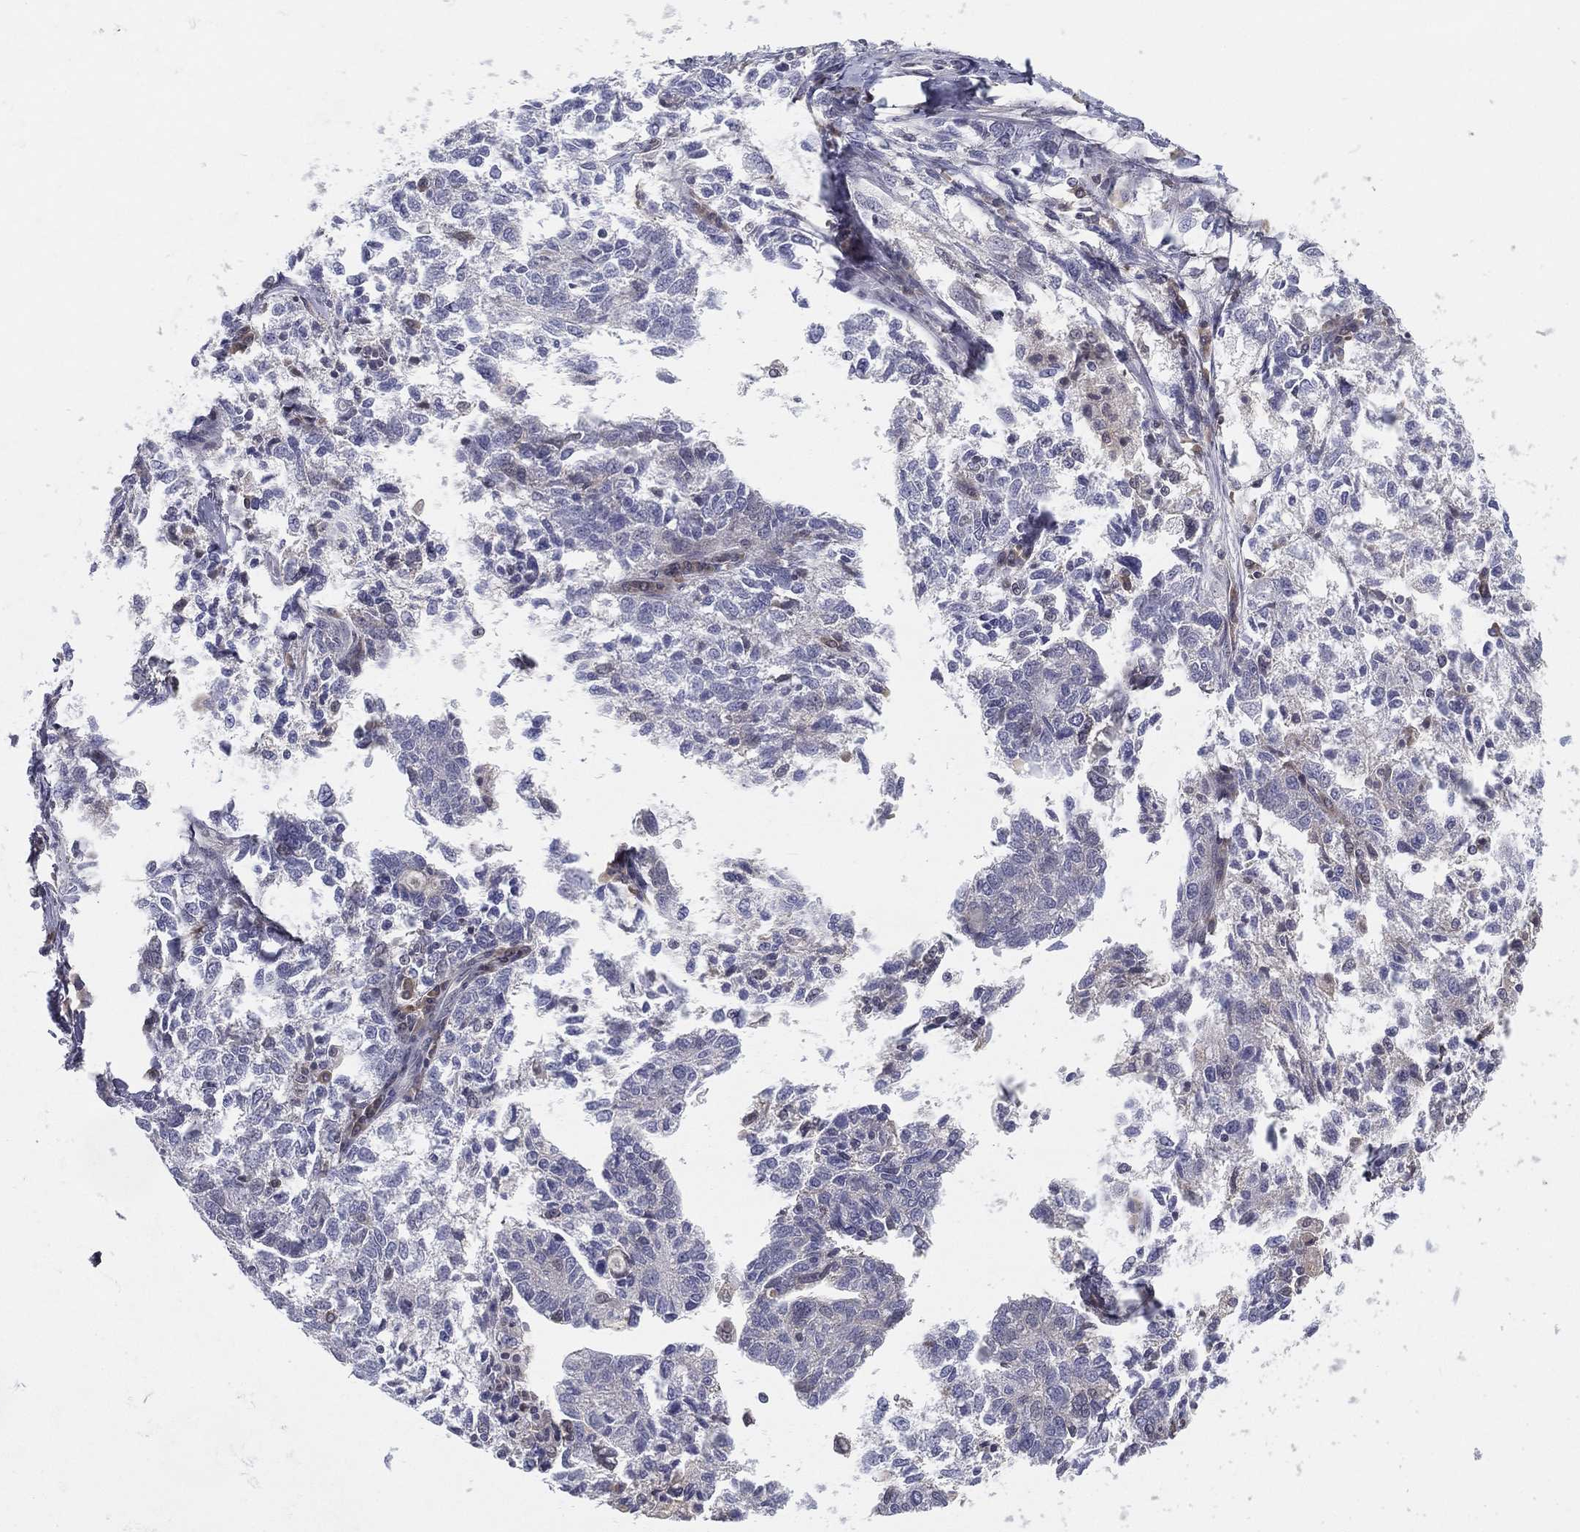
{"staining": {"intensity": "negative", "quantity": "none", "location": "none"}, "tissue": "ovarian cancer", "cell_type": "Tumor cells", "image_type": "cancer", "snomed": [{"axis": "morphology", "description": "Cystadenocarcinoma, serous, NOS"}, {"axis": "topography", "description": "Ovary"}], "caption": "This photomicrograph is of serous cystadenocarcinoma (ovarian) stained with immunohistochemistry (IHC) to label a protein in brown with the nuclei are counter-stained blue. There is no expression in tumor cells.", "gene": "MS4A8", "patient": {"sex": "female", "age": 71}}